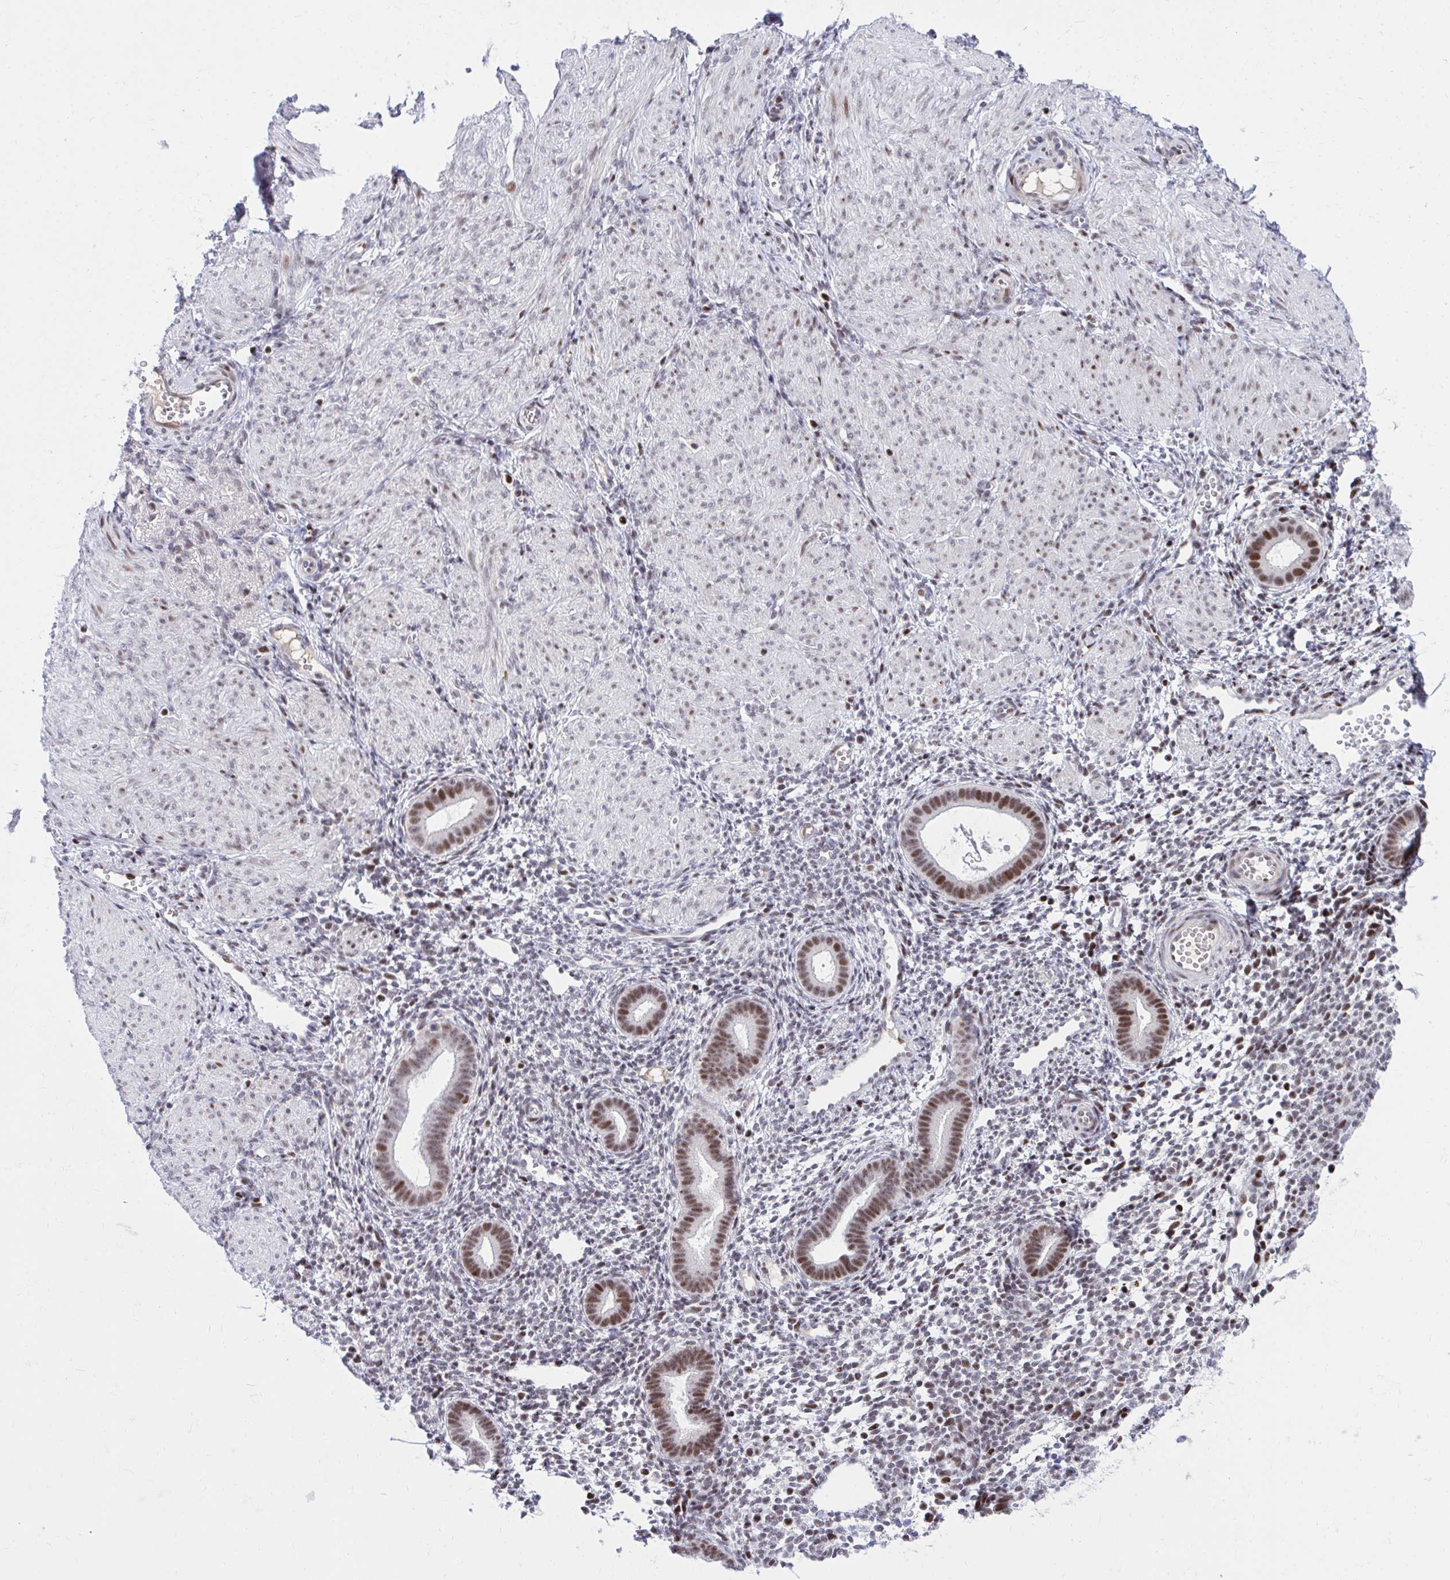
{"staining": {"intensity": "moderate", "quantity": "<25%", "location": "nuclear"}, "tissue": "endometrium", "cell_type": "Cells in endometrial stroma", "image_type": "normal", "snomed": [{"axis": "morphology", "description": "Normal tissue, NOS"}, {"axis": "topography", "description": "Endometrium"}], "caption": "An IHC image of normal tissue is shown. Protein staining in brown shows moderate nuclear positivity in endometrium within cells in endometrial stroma. (DAB (3,3'-diaminobenzidine) IHC with brightfield microscopy, high magnification).", "gene": "C14orf39", "patient": {"sex": "female", "age": 36}}